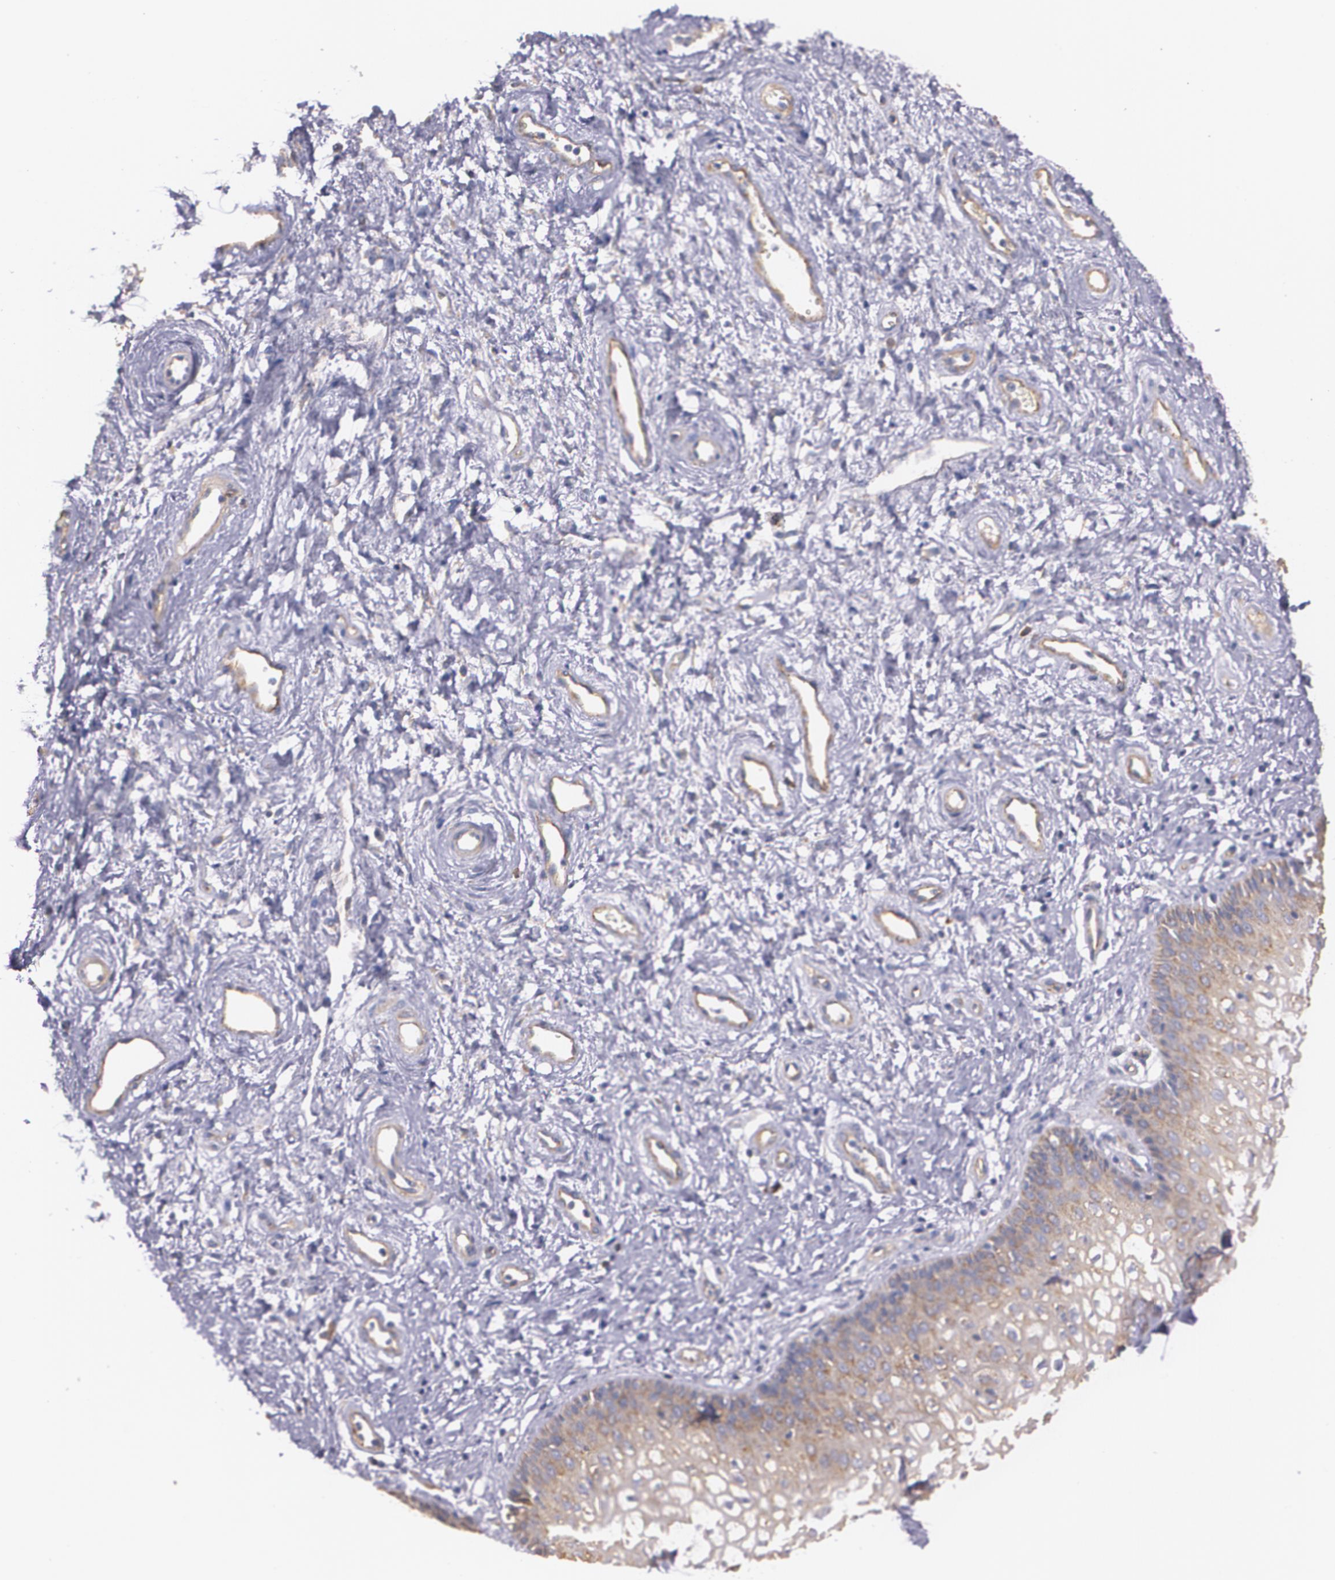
{"staining": {"intensity": "weak", "quantity": "25%-75%", "location": "cytoplasmic/membranous"}, "tissue": "vagina", "cell_type": "Squamous epithelial cells", "image_type": "normal", "snomed": [{"axis": "morphology", "description": "Normal tissue, NOS"}, {"axis": "topography", "description": "Vagina"}], "caption": "Immunohistochemistry (IHC) of benign vagina shows low levels of weak cytoplasmic/membranous expression in approximately 25%-75% of squamous epithelial cells.", "gene": "TJP1", "patient": {"sex": "female", "age": 34}}